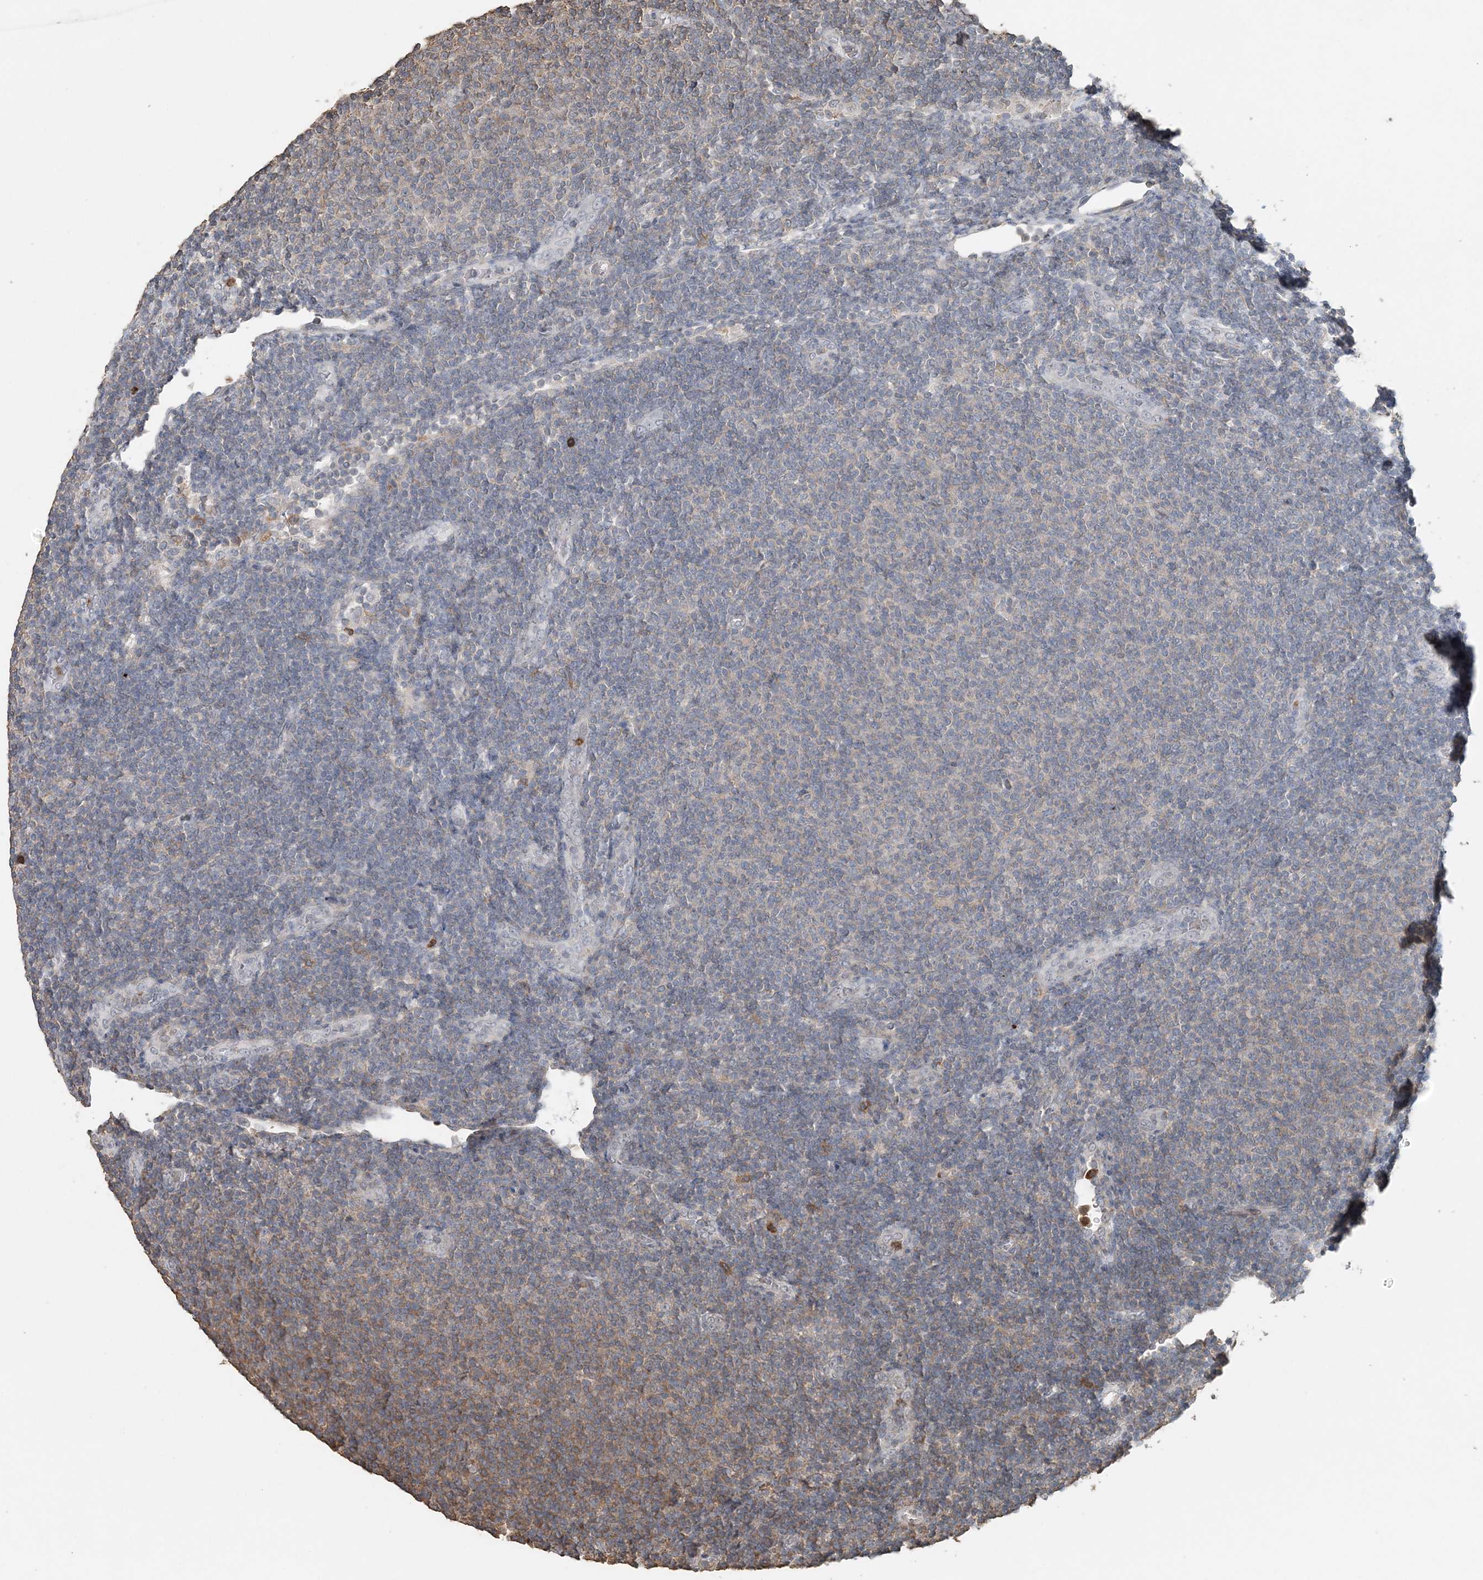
{"staining": {"intensity": "moderate", "quantity": "<25%", "location": "cytoplasmic/membranous"}, "tissue": "lymphoma", "cell_type": "Tumor cells", "image_type": "cancer", "snomed": [{"axis": "morphology", "description": "Malignant lymphoma, non-Hodgkin's type, Low grade"}, {"axis": "topography", "description": "Lymph node"}], "caption": "Brown immunohistochemical staining in low-grade malignant lymphoma, non-Hodgkin's type displays moderate cytoplasmic/membranous staining in approximately <25% of tumor cells.", "gene": "FAM110A", "patient": {"sex": "male", "age": 66}}